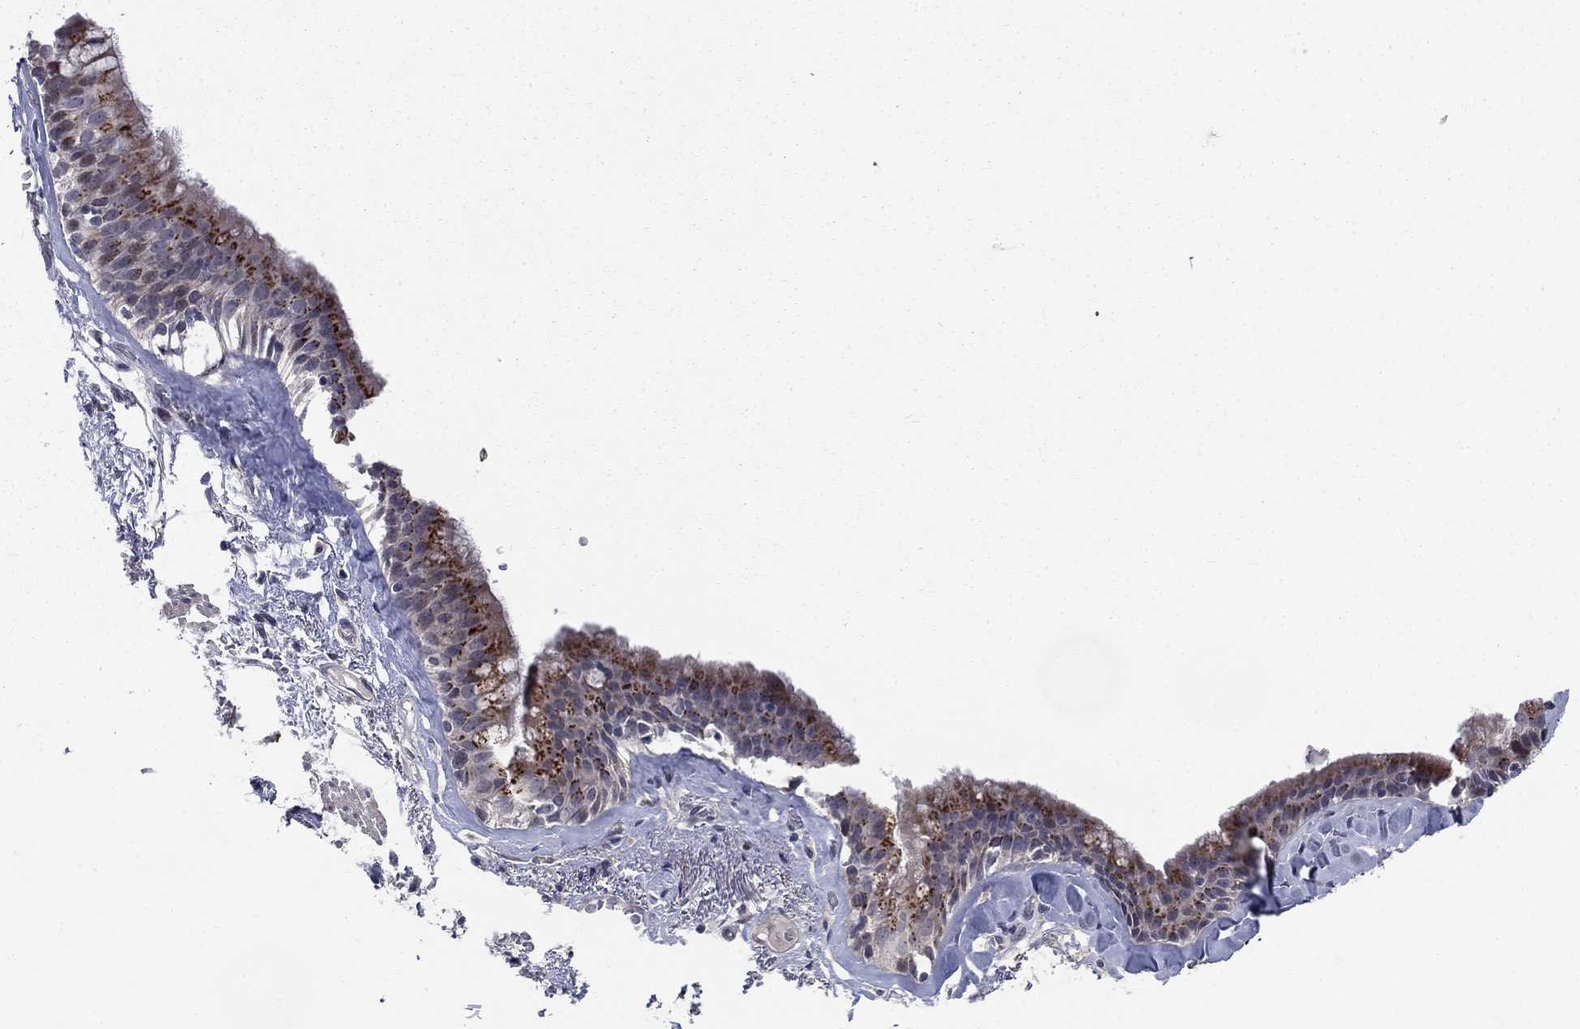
{"staining": {"intensity": "moderate", "quantity": "<25%", "location": "cytoplasmic/membranous"}, "tissue": "bronchus", "cell_type": "Respiratory epithelial cells", "image_type": "normal", "snomed": [{"axis": "morphology", "description": "Normal tissue, NOS"}, {"axis": "topography", "description": "Bronchus"}, {"axis": "topography", "description": "Lung"}], "caption": "Immunohistochemistry staining of benign bronchus, which shows low levels of moderate cytoplasmic/membranous positivity in approximately <25% of respiratory epithelial cells indicating moderate cytoplasmic/membranous protein positivity. The staining was performed using DAB (brown) for protein detection and nuclei were counterstained in hematoxylin (blue).", "gene": "FAM3B", "patient": {"sex": "female", "age": 57}}